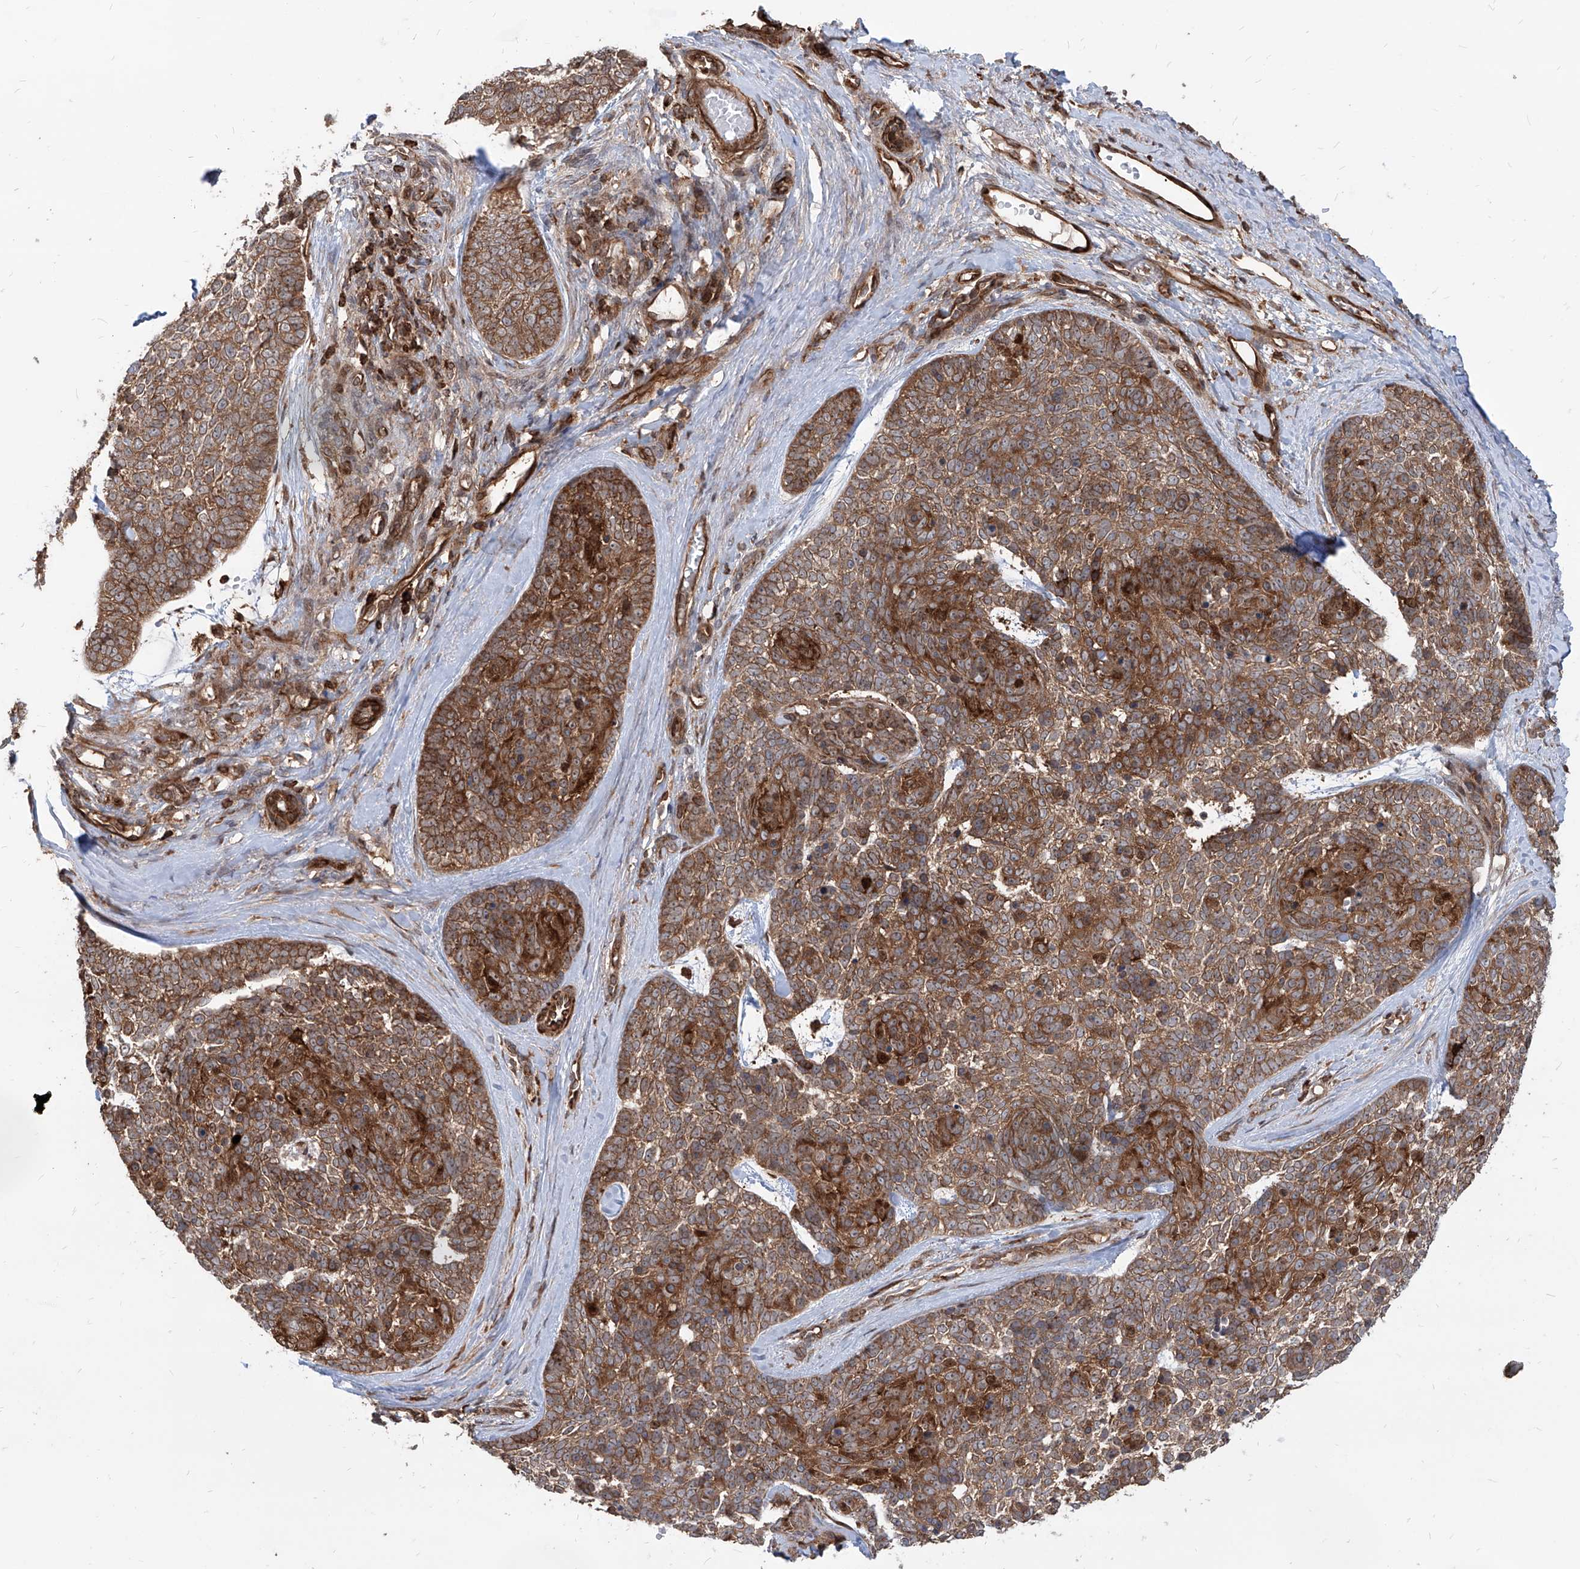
{"staining": {"intensity": "moderate", "quantity": ">75%", "location": "cytoplasmic/membranous"}, "tissue": "skin cancer", "cell_type": "Tumor cells", "image_type": "cancer", "snomed": [{"axis": "morphology", "description": "Basal cell carcinoma"}, {"axis": "topography", "description": "Skin"}], "caption": "Tumor cells show medium levels of moderate cytoplasmic/membranous positivity in about >75% of cells in skin basal cell carcinoma.", "gene": "MAGED2", "patient": {"sex": "female", "age": 81}}